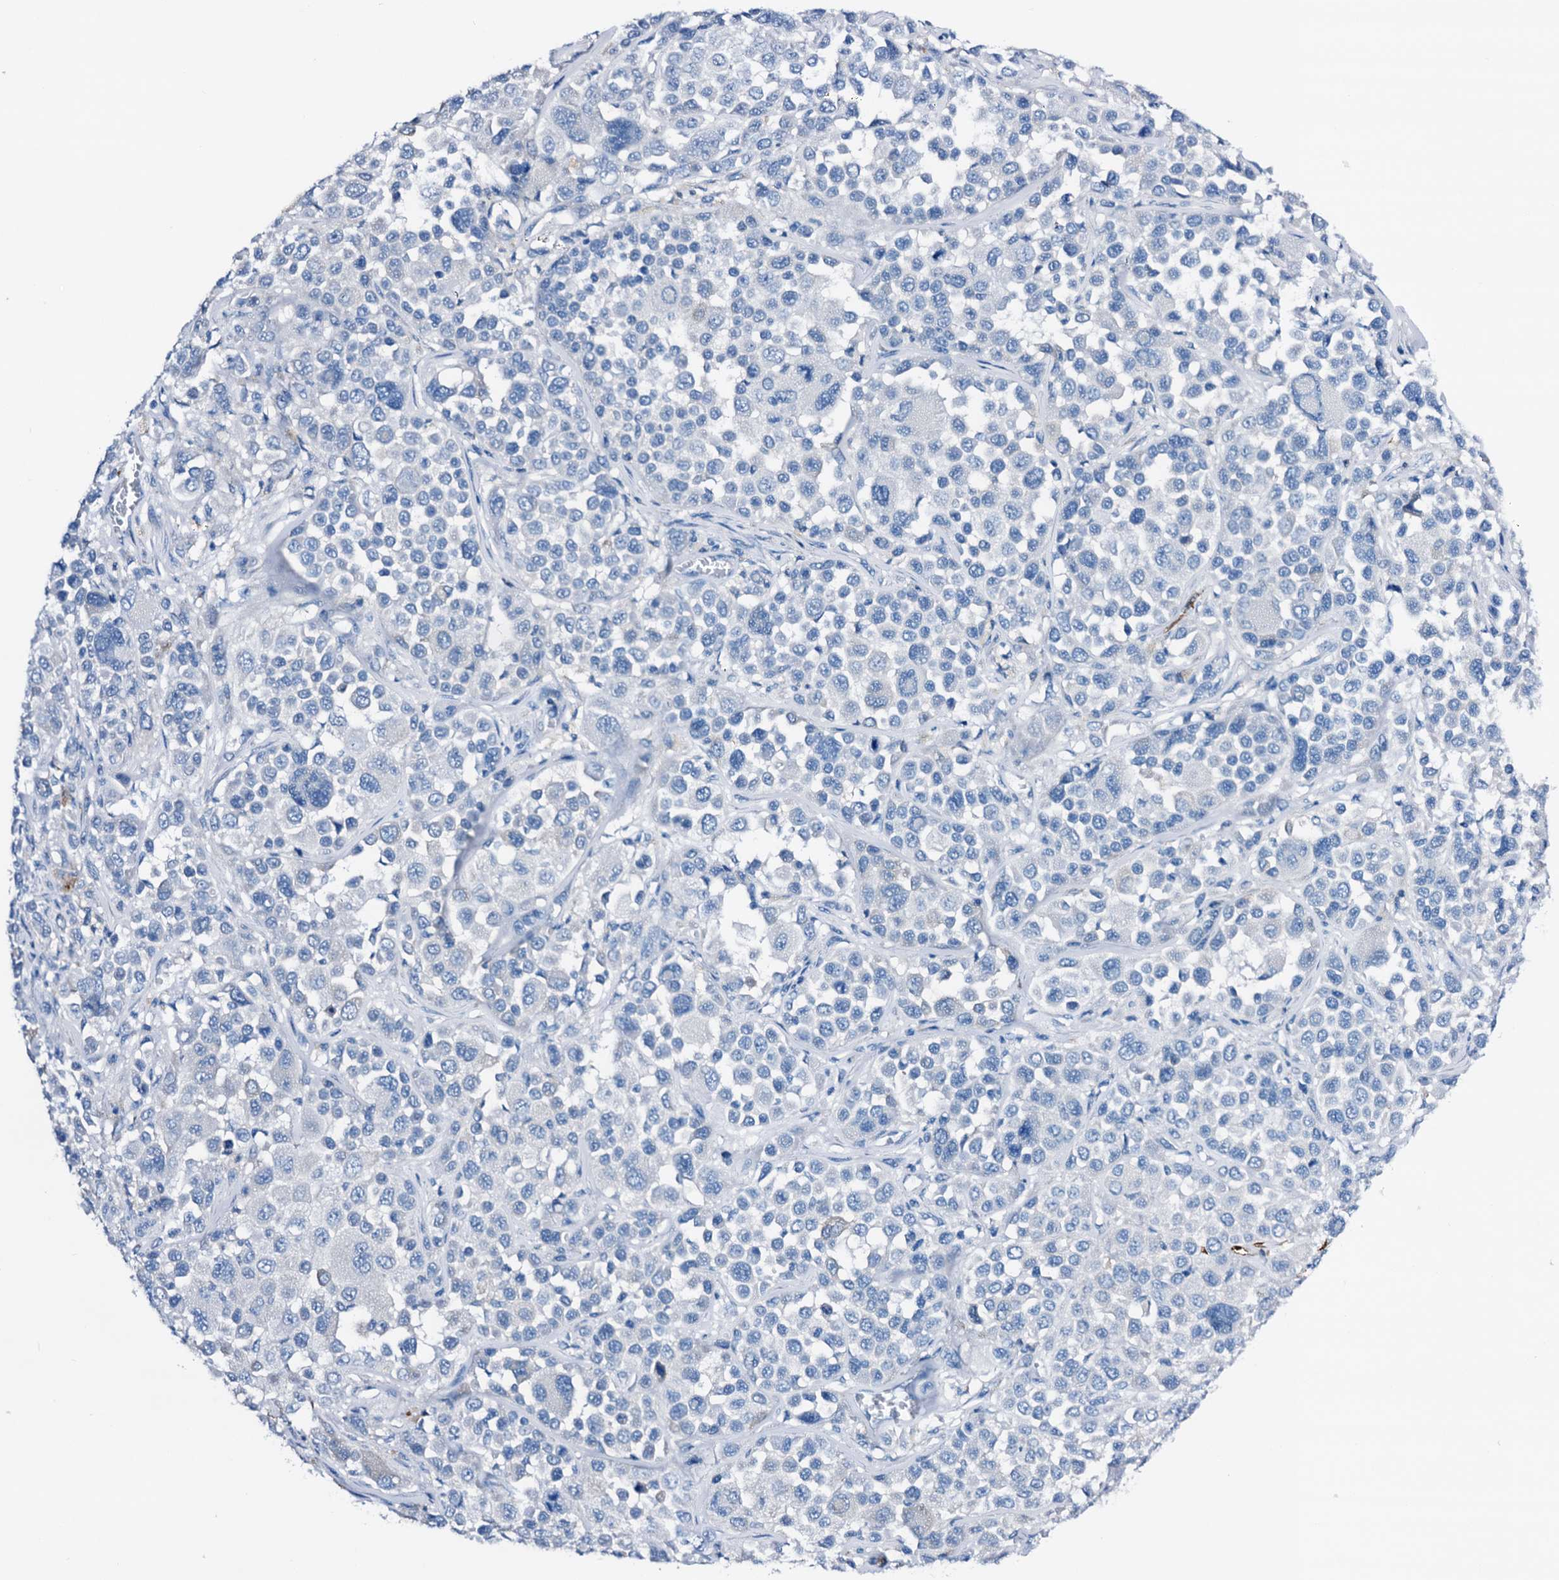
{"staining": {"intensity": "negative", "quantity": "none", "location": "none"}, "tissue": "melanoma", "cell_type": "Tumor cells", "image_type": "cancer", "snomed": [{"axis": "morphology", "description": "Malignant melanoma, NOS"}, {"axis": "topography", "description": "Skin of trunk"}], "caption": "High power microscopy photomicrograph of an immunohistochemistry (IHC) histopathology image of melanoma, revealing no significant expression in tumor cells. (DAB immunohistochemistry, high magnification).", "gene": "C1QTNF4", "patient": {"sex": "male", "age": 71}}